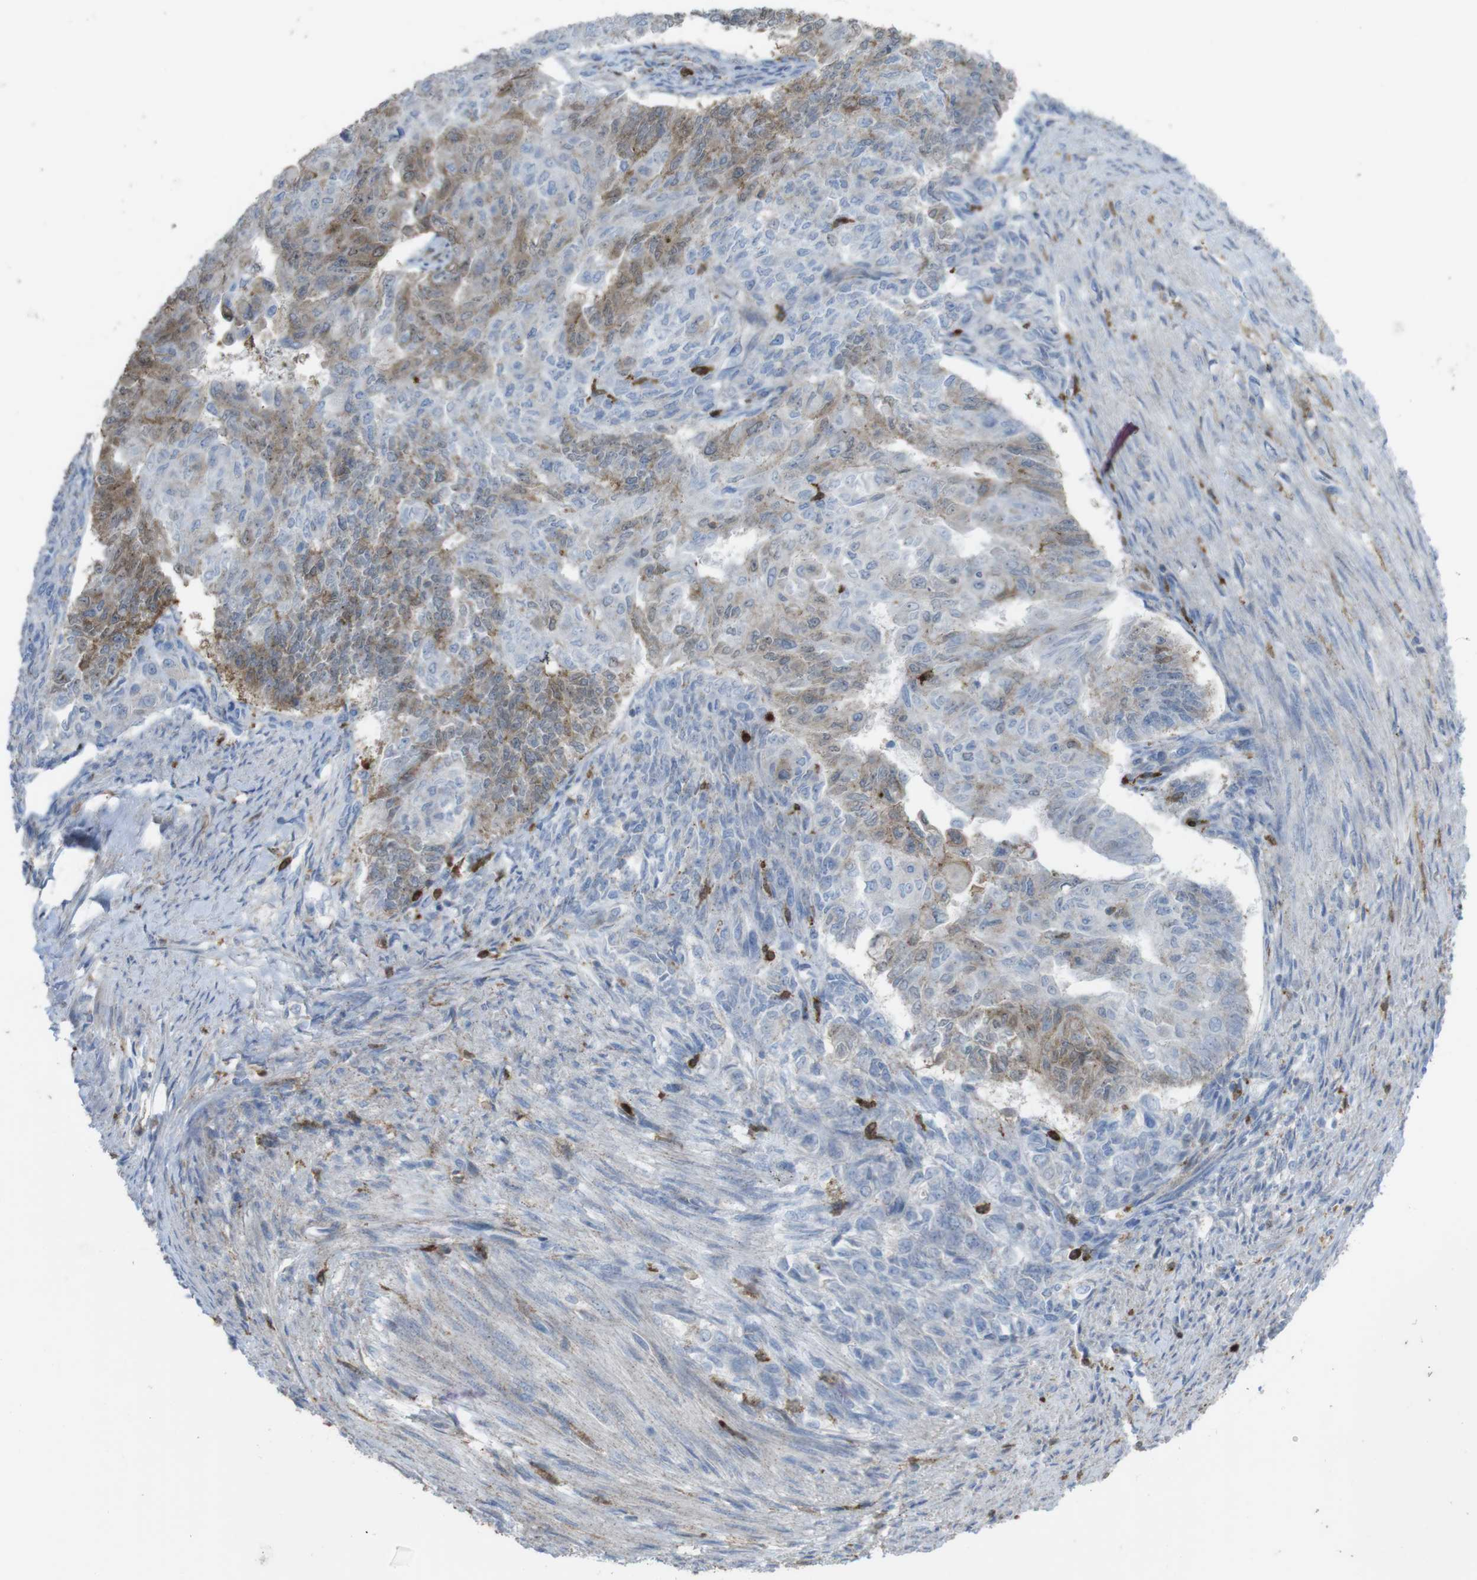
{"staining": {"intensity": "moderate", "quantity": "25%-75%", "location": "cytoplasmic/membranous"}, "tissue": "endometrial cancer", "cell_type": "Tumor cells", "image_type": "cancer", "snomed": [{"axis": "morphology", "description": "Adenocarcinoma, NOS"}, {"axis": "topography", "description": "Endometrium"}], "caption": "Human adenocarcinoma (endometrial) stained with a protein marker demonstrates moderate staining in tumor cells.", "gene": "PRKCD", "patient": {"sex": "female", "age": 32}}